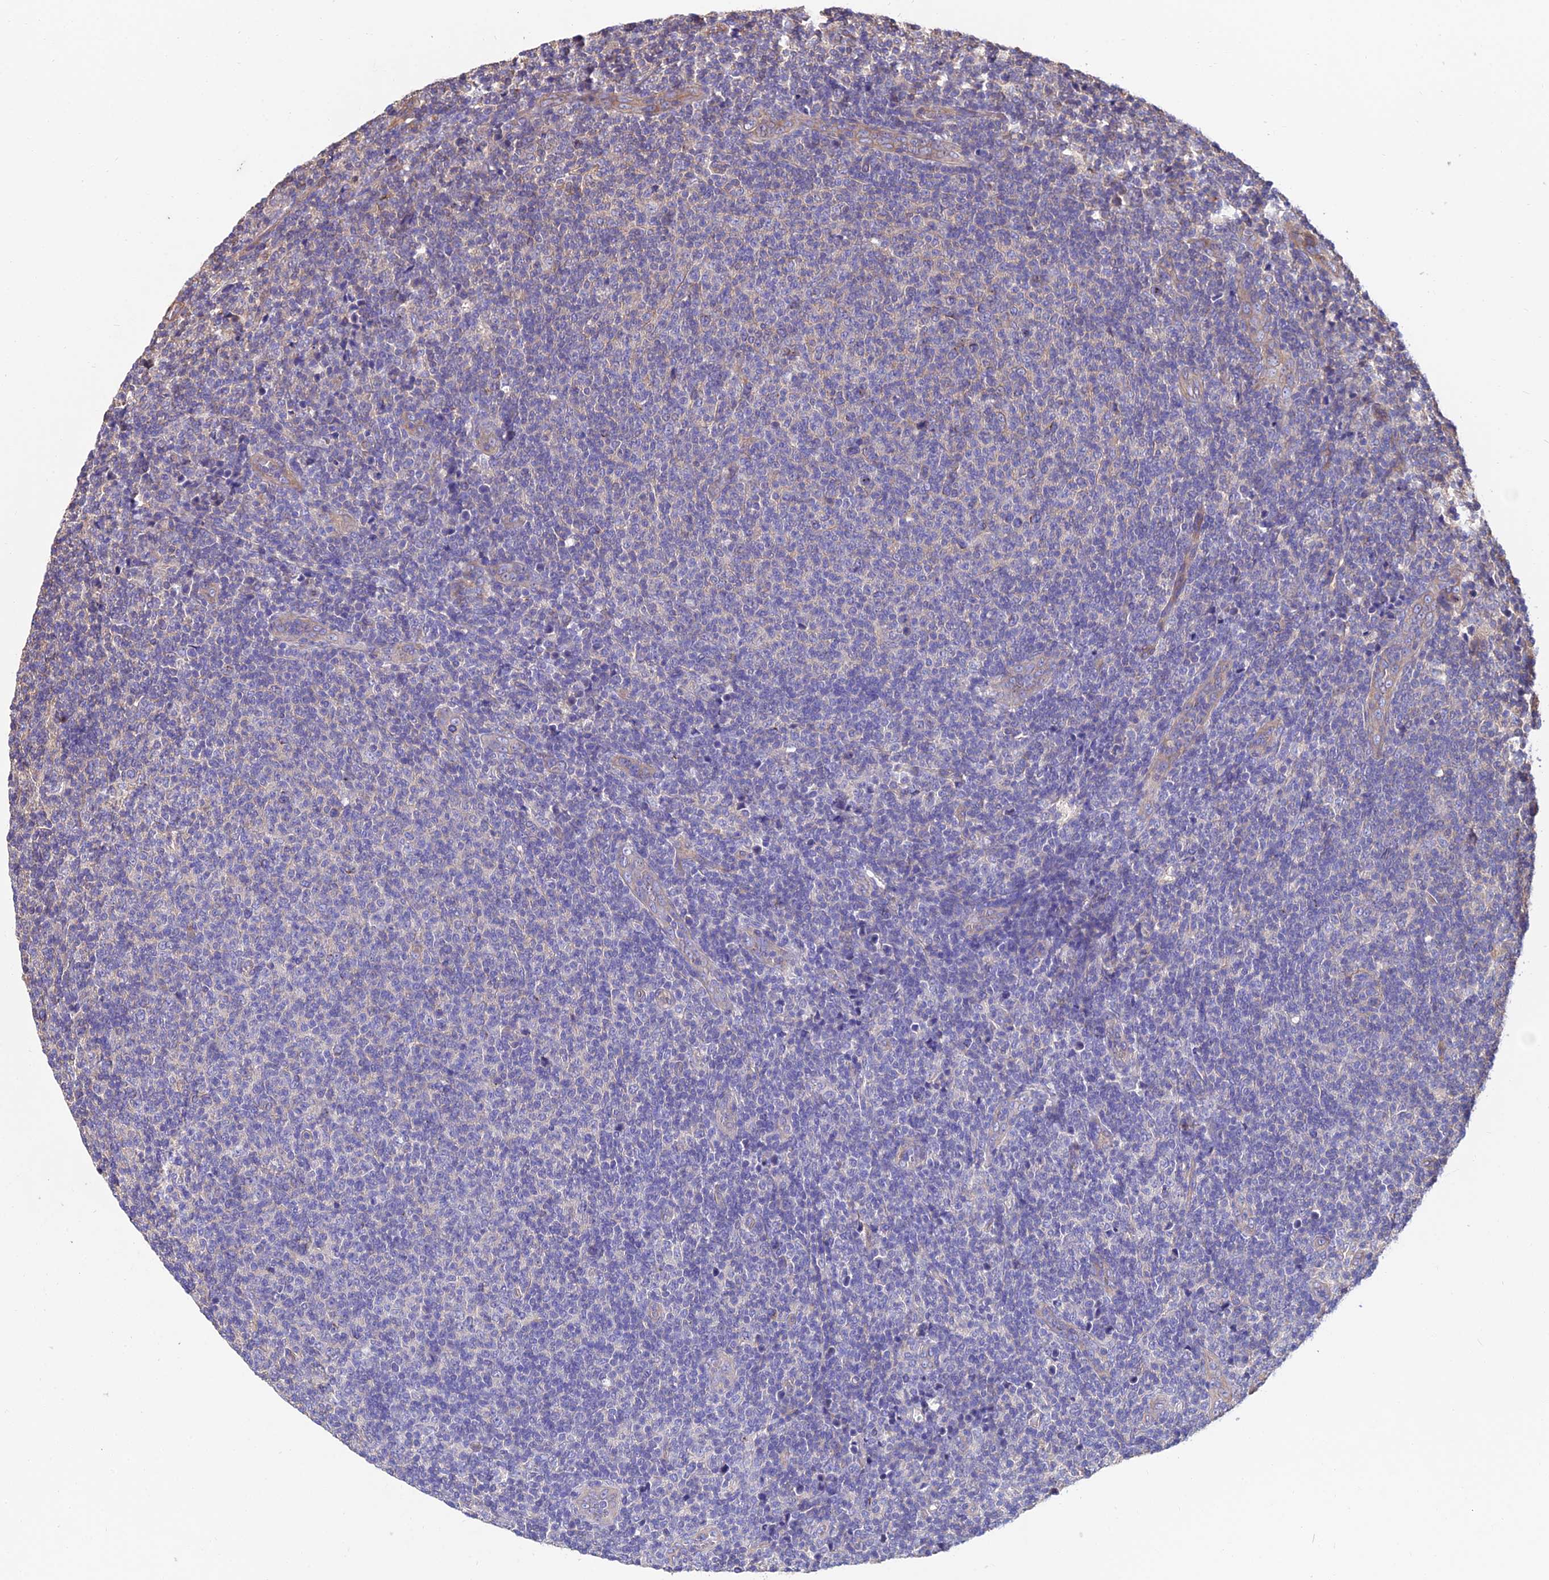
{"staining": {"intensity": "negative", "quantity": "none", "location": "none"}, "tissue": "lymphoma", "cell_type": "Tumor cells", "image_type": "cancer", "snomed": [{"axis": "morphology", "description": "Malignant lymphoma, non-Hodgkin's type, Low grade"}, {"axis": "topography", "description": "Lymph node"}], "caption": "An image of lymphoma stained for a protein displays no brown staining in tumor cells.", "gene": "CALM2", "patient": {"sex": "male", "age": 66}}